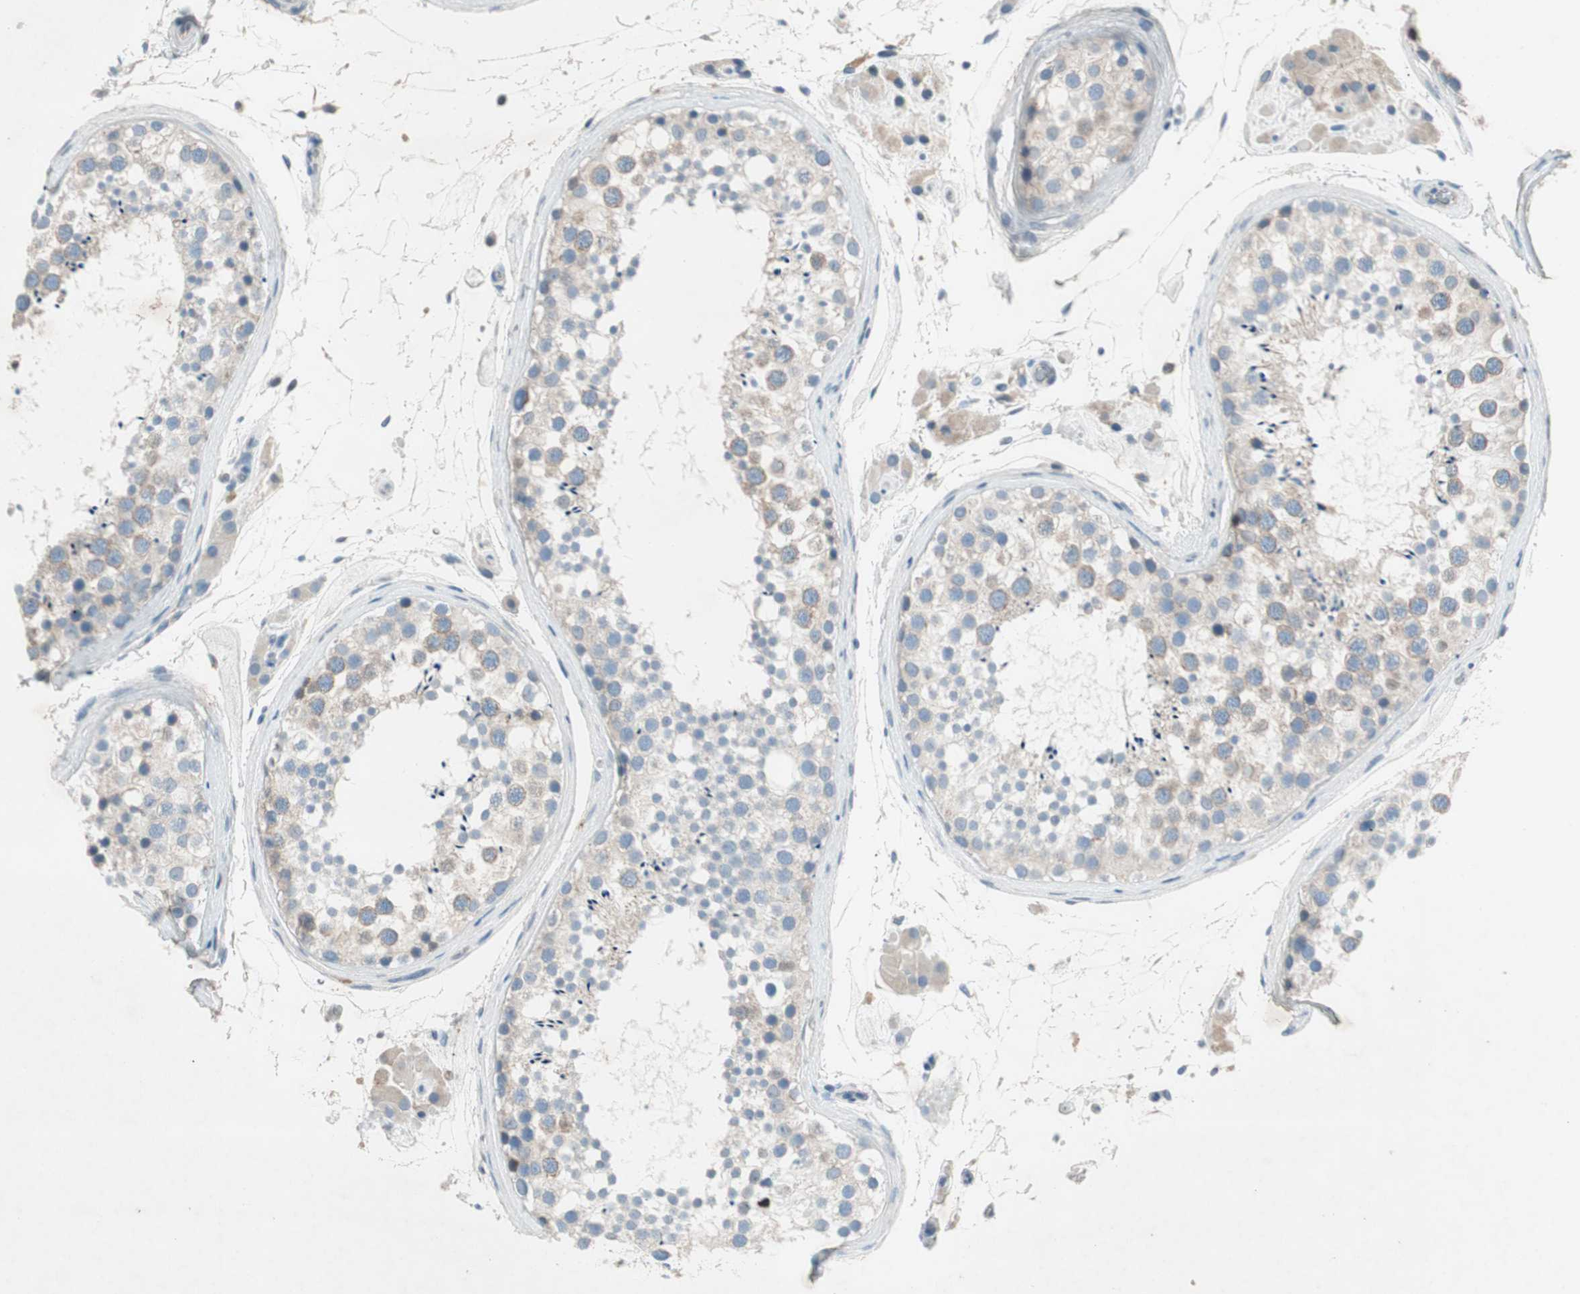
{"staining": {"intensity": "weak", "quantity": "<25%", "location": "cytoplasmic/membranous"}, "tissue": "testis", "cell_type": "Cells in seminiferous ducts", "image_type": "normal", "snomed": [{"axis": "morphology", "description": "Normal tissue, NOS"}, {"axis": "topography", "description": "Testis"}], "caption": "This is an immunohistochemistry image of benign human testis. There is no positivity in cells in seminiferous ducts.", "gene": "PRRG4", "patient": {"sex": "male", "age": 46}}